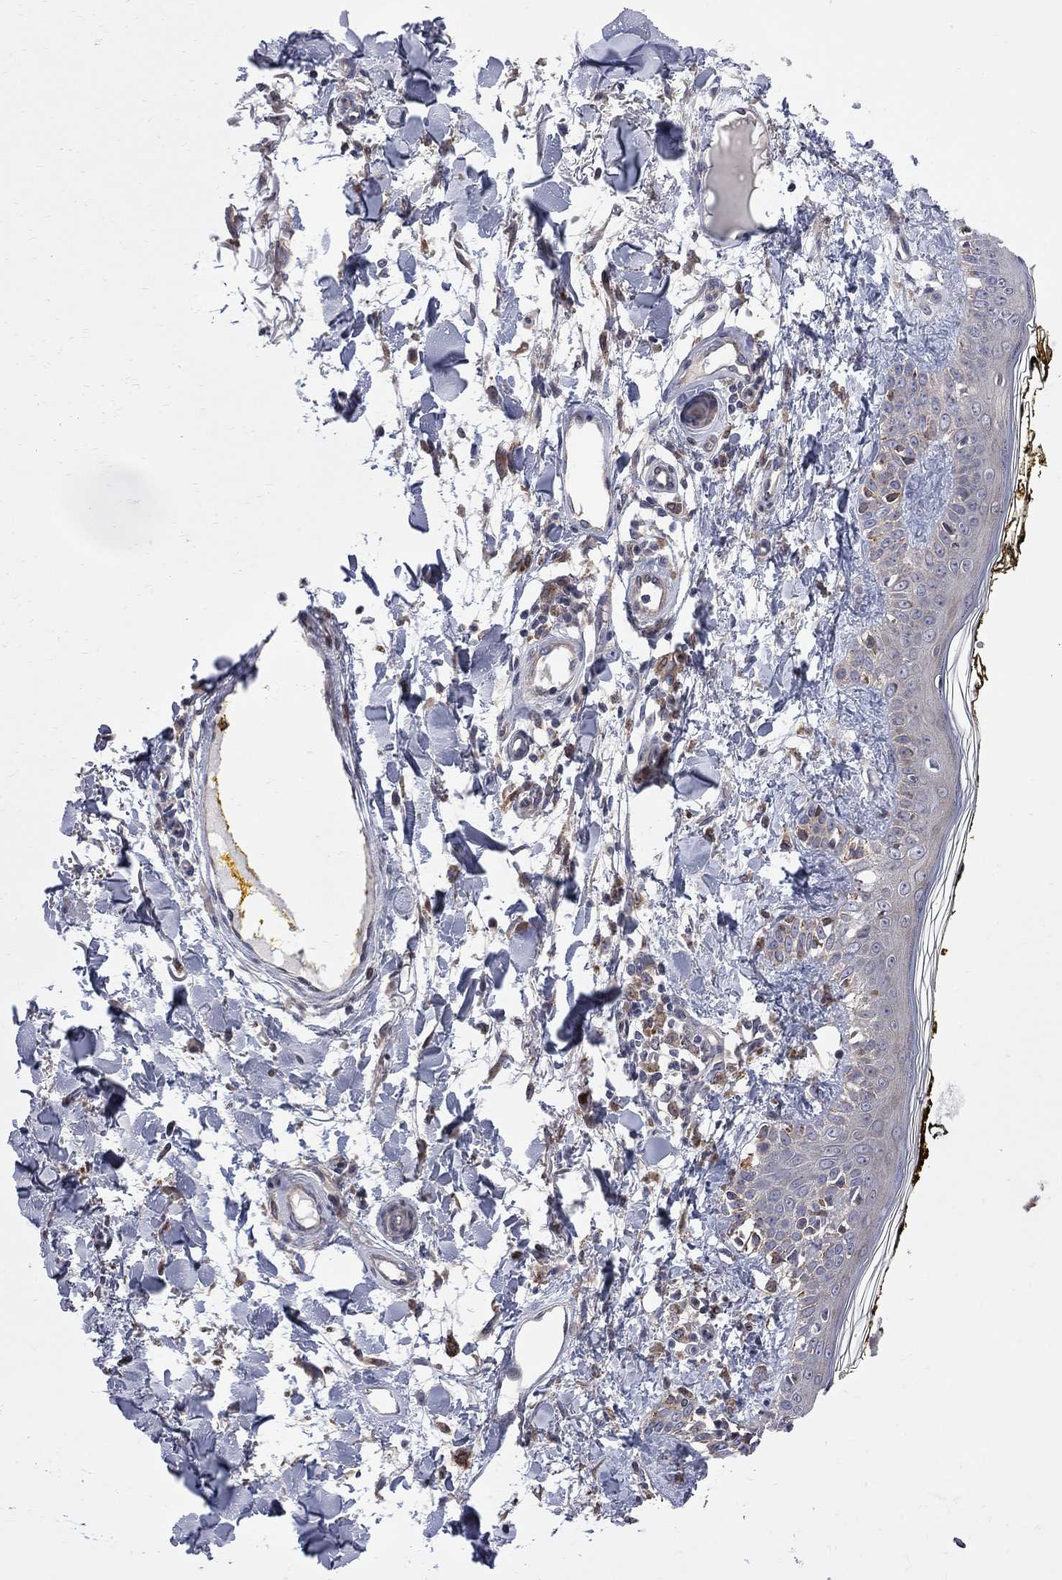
{"staining": {"intensity": "moderate", "quantity": "<25%", "location": "cytoplasmic/membranous"}, "tissue": "skin", "cell_type": "Fibroblasts", "image_type": "normal", "snomed": [{"axis": "morphology", "description": "Normal tissue, NOS"}, {"axis": "topography", "description": "Skin"}], "caption": "The photomicrograph displays immunohistochemical staining of benign skin. There is moderate cytoplasmic/membranous positivity is appreciated in approximately <25% of fibroblasts. The staining was performed using DAB (3,3'-diaminobenzidine) to visualize the protein expression in brown, while the nuclei were stained in blue with hematoxylin (Magnification: 20x).", "gene": "CNOT11", "patient": {"sex": "male", "age": 76}}